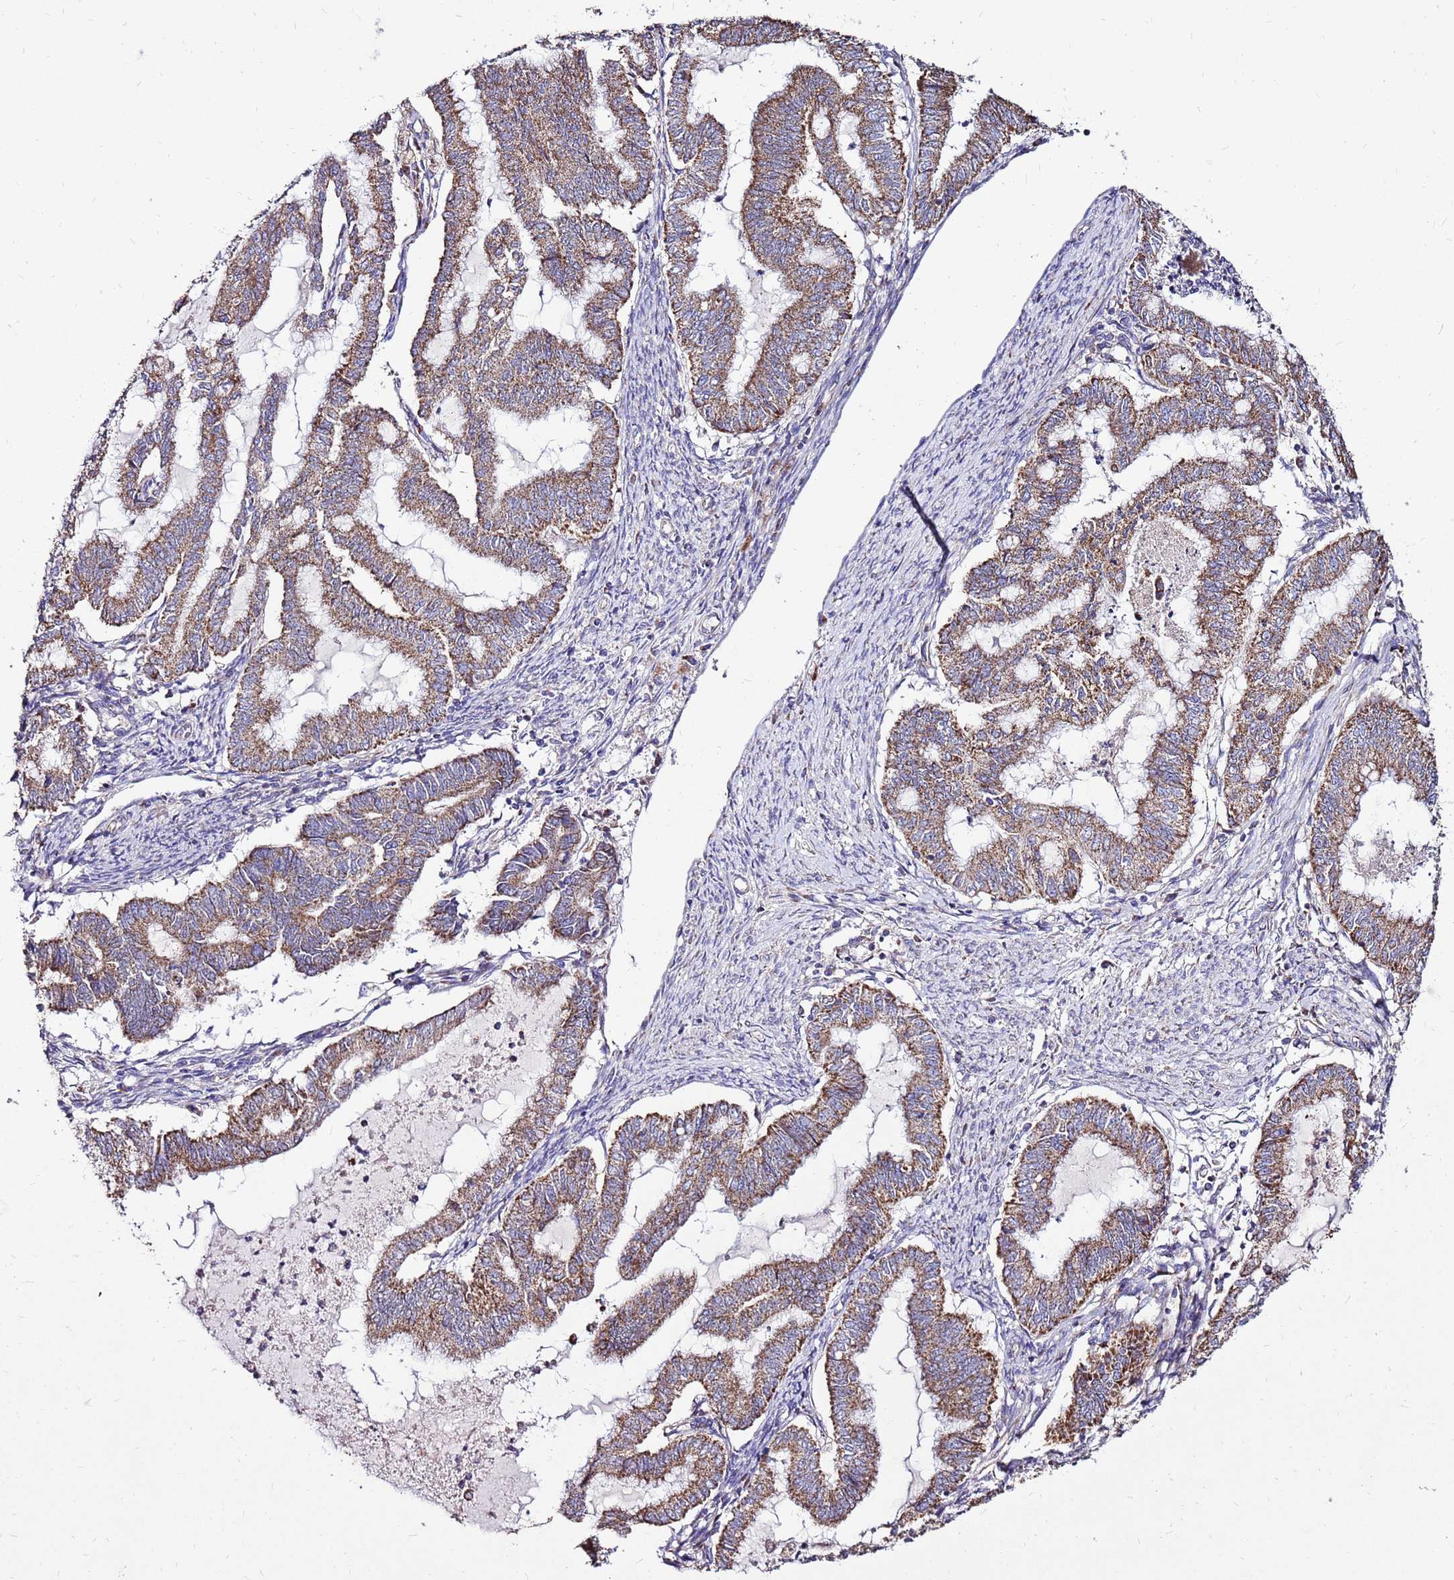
{"staining": {"intensity": "moderate", "quantity": ">75%", "location": "cytoplasmic/membranous"}, "tissue": "endometrial cancer", "cell_type": "Tumor cells", "image_type": "cancer", "snomed": [{"axis": "morphology", "description": "Adenocarcinoma, NOS"}, {"axis": "topography", "description": "Endometrium"}], "caption": "Endometrial cancer tissue shows moderate cytoplasmic/membranous staining in about >75% of tumor cells (DAB (3,3'-diaminobenzidine) IHC with brightfield microscopy, high magnification).", "gene": "SPSB3", "patient": {"sex": "female", "age": 79}}